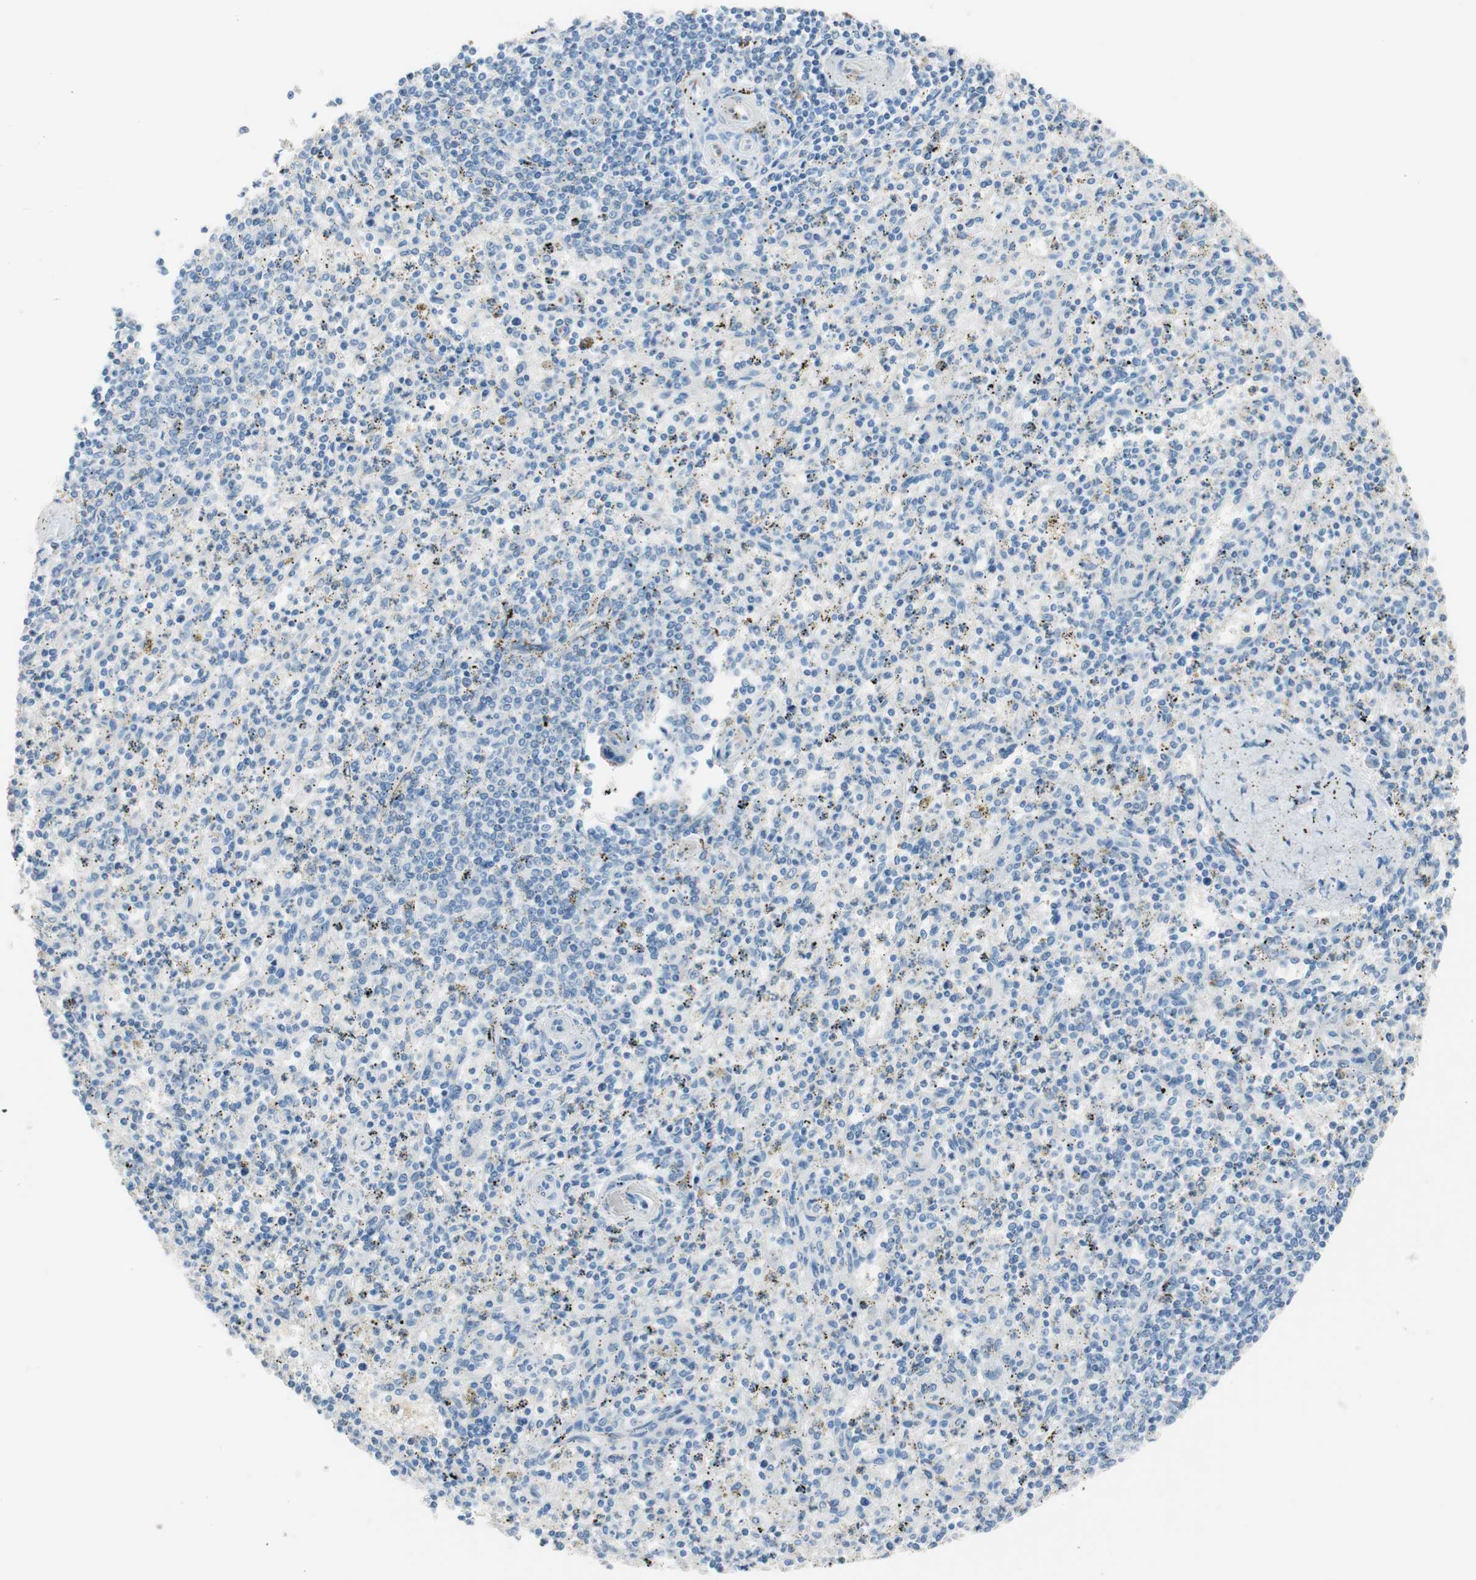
{"staining": {"intensity": "negative", "quantity": "none", "location": "none"}, "tissue": "spleen", "cell_type": "Cells in red pulp", "image_type": "normal", "snomed": [{"axis": "morphology", "description": "Normal tissue, NOS"}, {"axis": "topography", "description": "Spleen"}], "caption": "Immunohistochemistry (IHC) micrograph of normal spleen: spleen stained with DAB (3,3'-diaminobenzidine) reveals no significant protein staining in cells in red pulp.", "gene": "GLUL", "patient": {"sex": "male", "age": 72}}